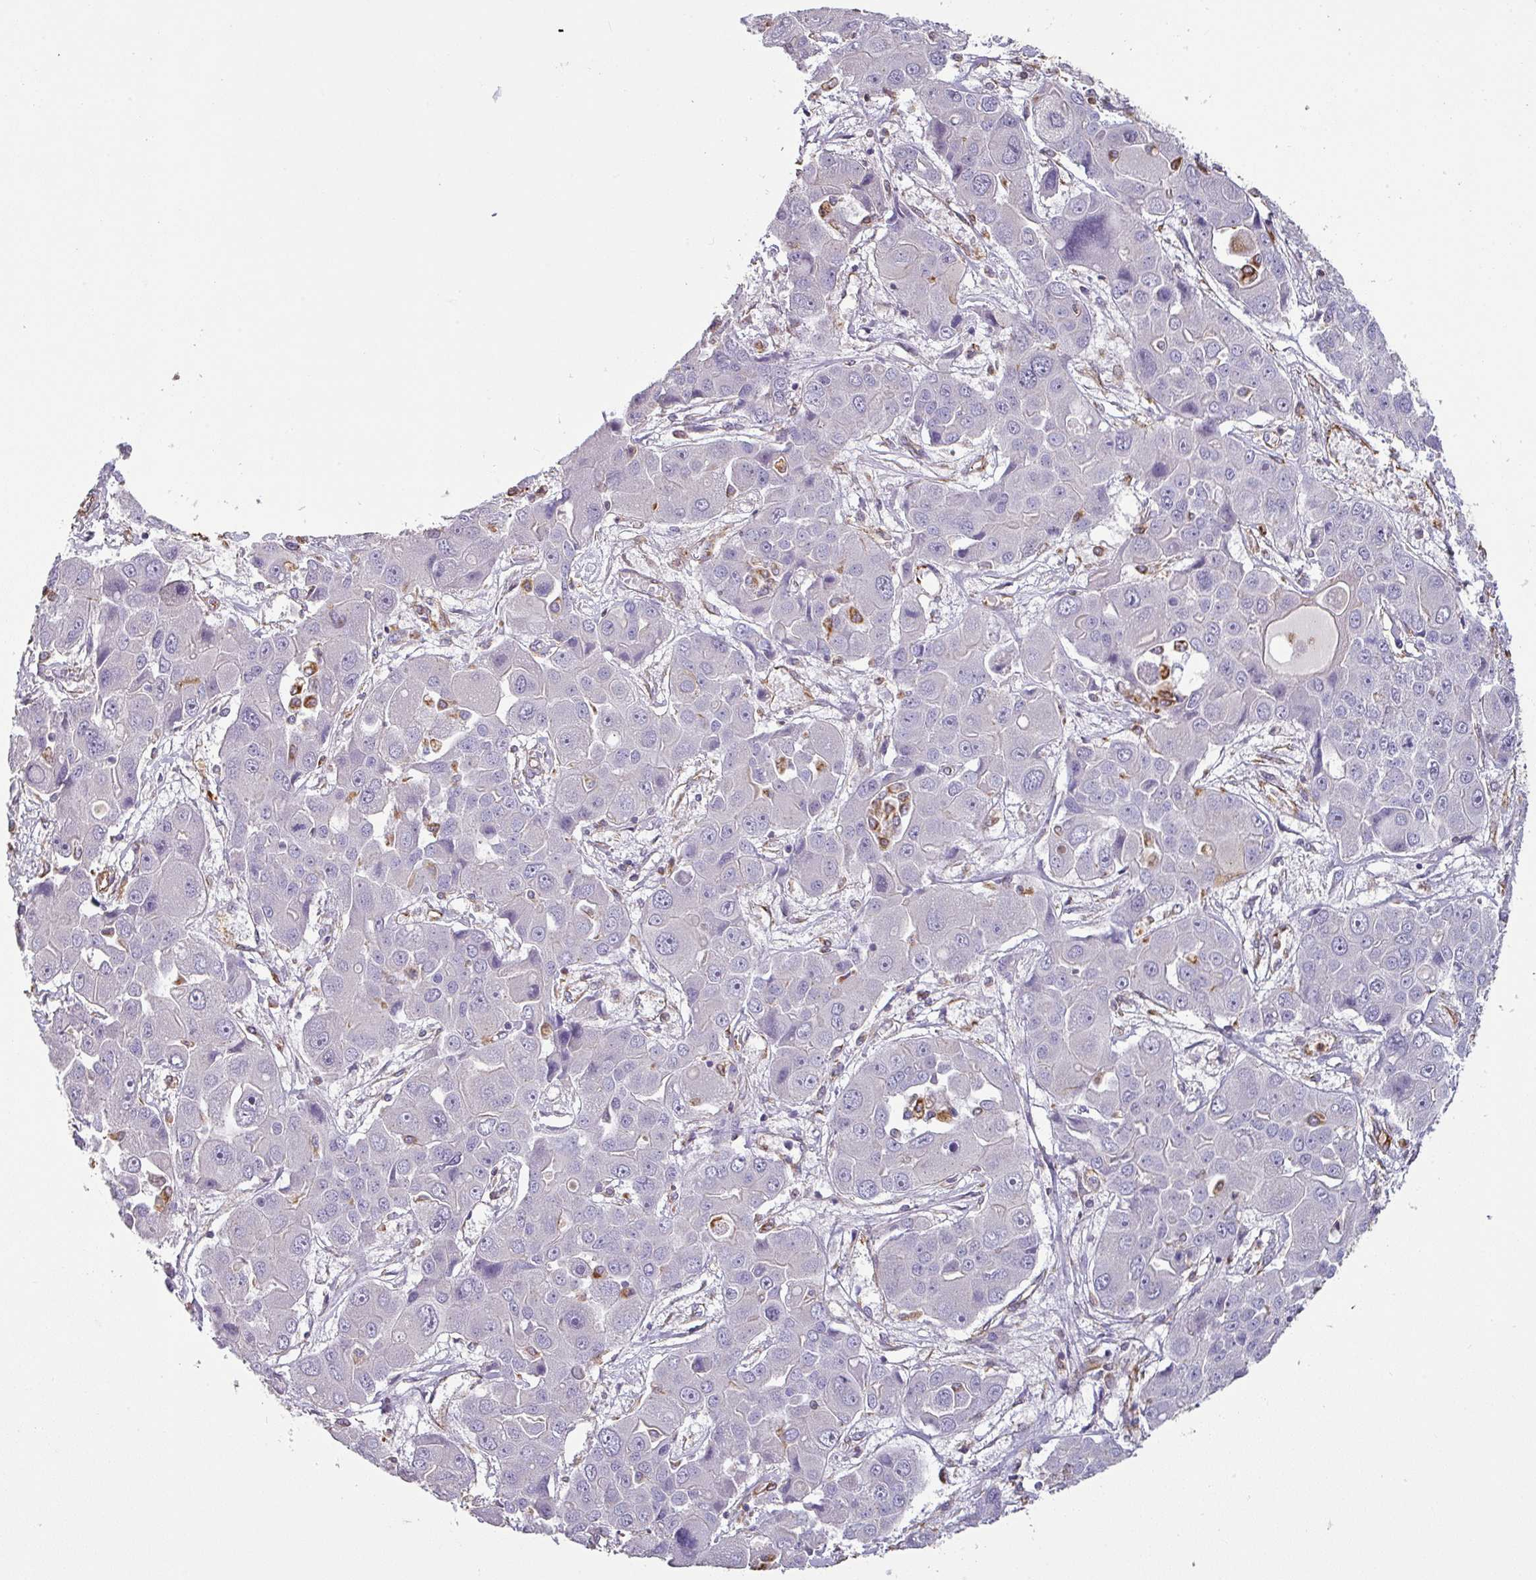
{"staining": {"intensity": "negative", "quantity": "none", "location": "none"}, "tissue": "liver cancer", "cell_type": "Tumor cells", "image_type": "cancer", "snomed": [{"axis": "morphology", "description": "Cholangiocarcinoma"}, {"axis": "topography", "description": "Liver"}], "caption": "There is no significant expression in tumor cells of liver cholangiocarcinoma.", "gene": "ZNF280C", "patient": {"sex": "male", "age": 67}}